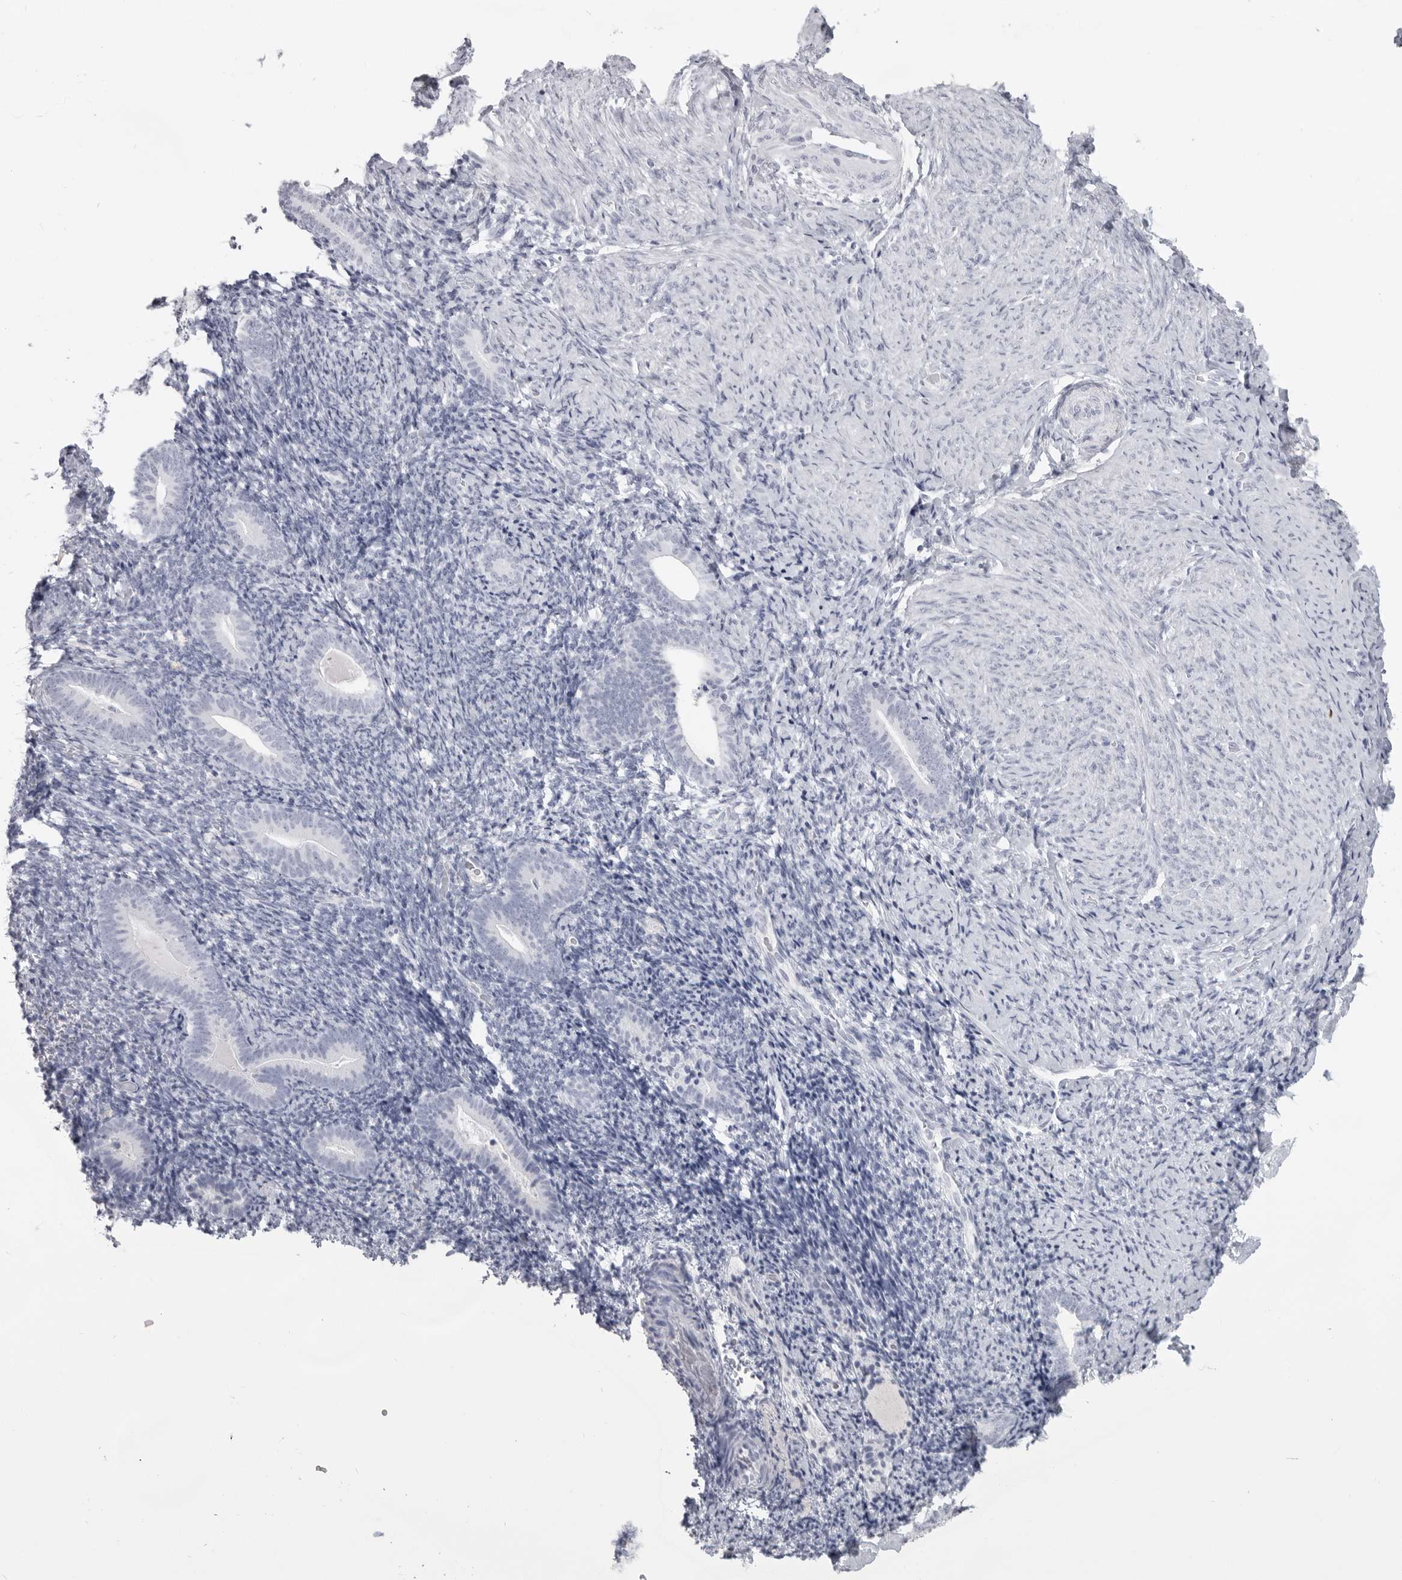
{"staining": {"intensity": "negative", "quantity": "none", "location": "none"}, "tissue": "endometrium", "cell_type": "Cells in endometrial stroma", "image_type": "normal", "snomed": [{"axis": "morphology", "description": "Normal tissue, NOS"}, {"axis": "topography", "description": "Endometrium"}], "caption": "Benign endometrium was stained to show a protein in brown. There is no significant positivity in cells in endometrial stroma.", "gene": "LY6D", "patient": {"sex": "female", "age": 51}}